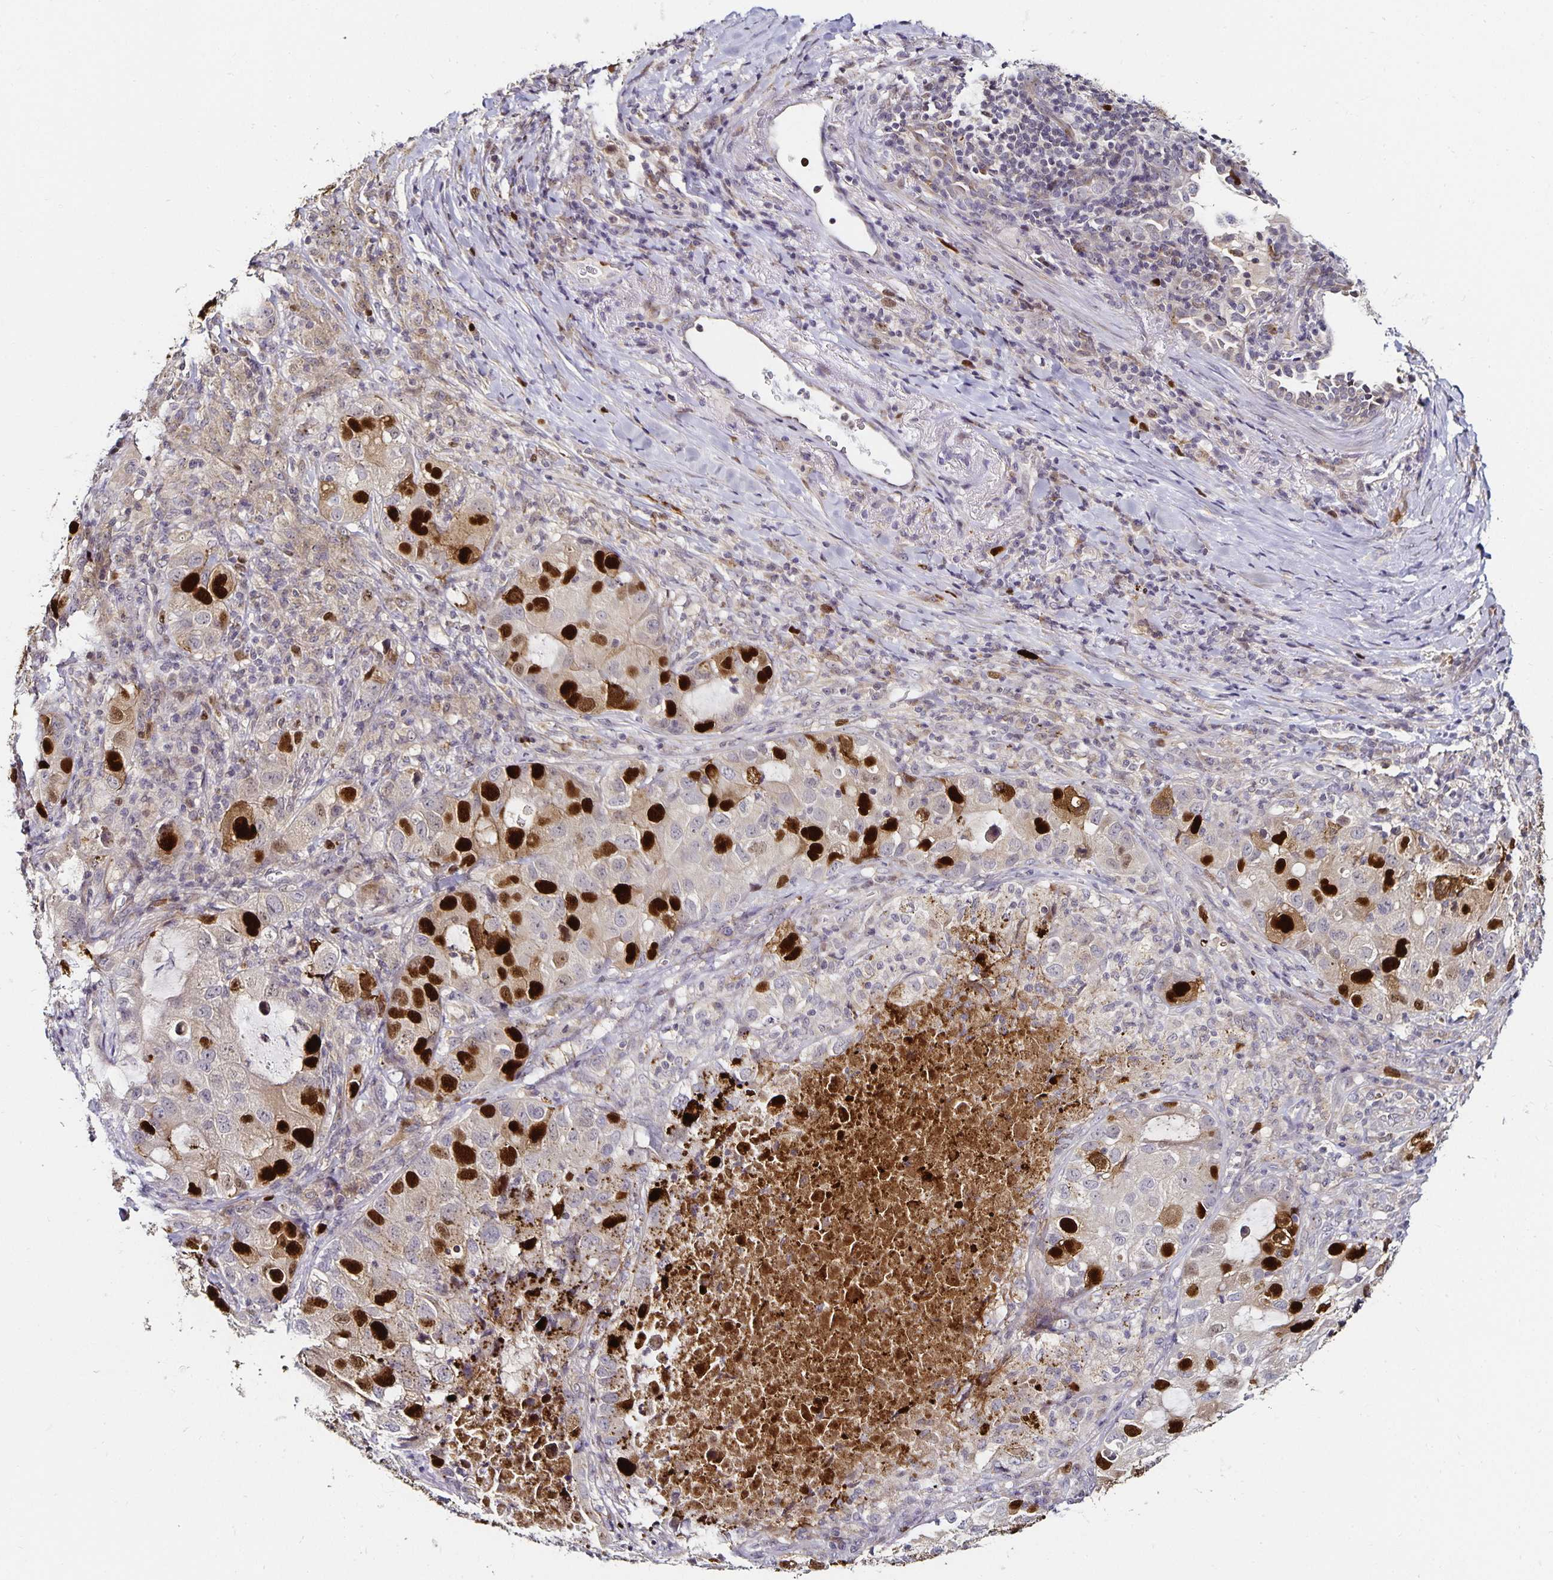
{"staining": {"intensity": "strong", "quantity": "25%-75%", "location": "cytoplasmic/membranous,nuclear"}, "tissue": "lung cancer", "cell_type": "Tumor cells", "image_type": "cancer", "snomed": [{"axis": "morphology", "description": "Normal morphology"}, {"axis": "morphology", "description": "Adenocarcinoma, NOS"}, {"axis": "topography", "description": "Lymph node"}, {"axis": "topography", "description": "Lung"}], "caption": "Adenocarcinoma (lung) stained with a brown dye displays strong cytoplasmic/membranous and nuclear positive positivity in approximately 25%-75% of tumor cells.", "gene": "ANLN", "patient": {"sex": "female", "age": 51}}